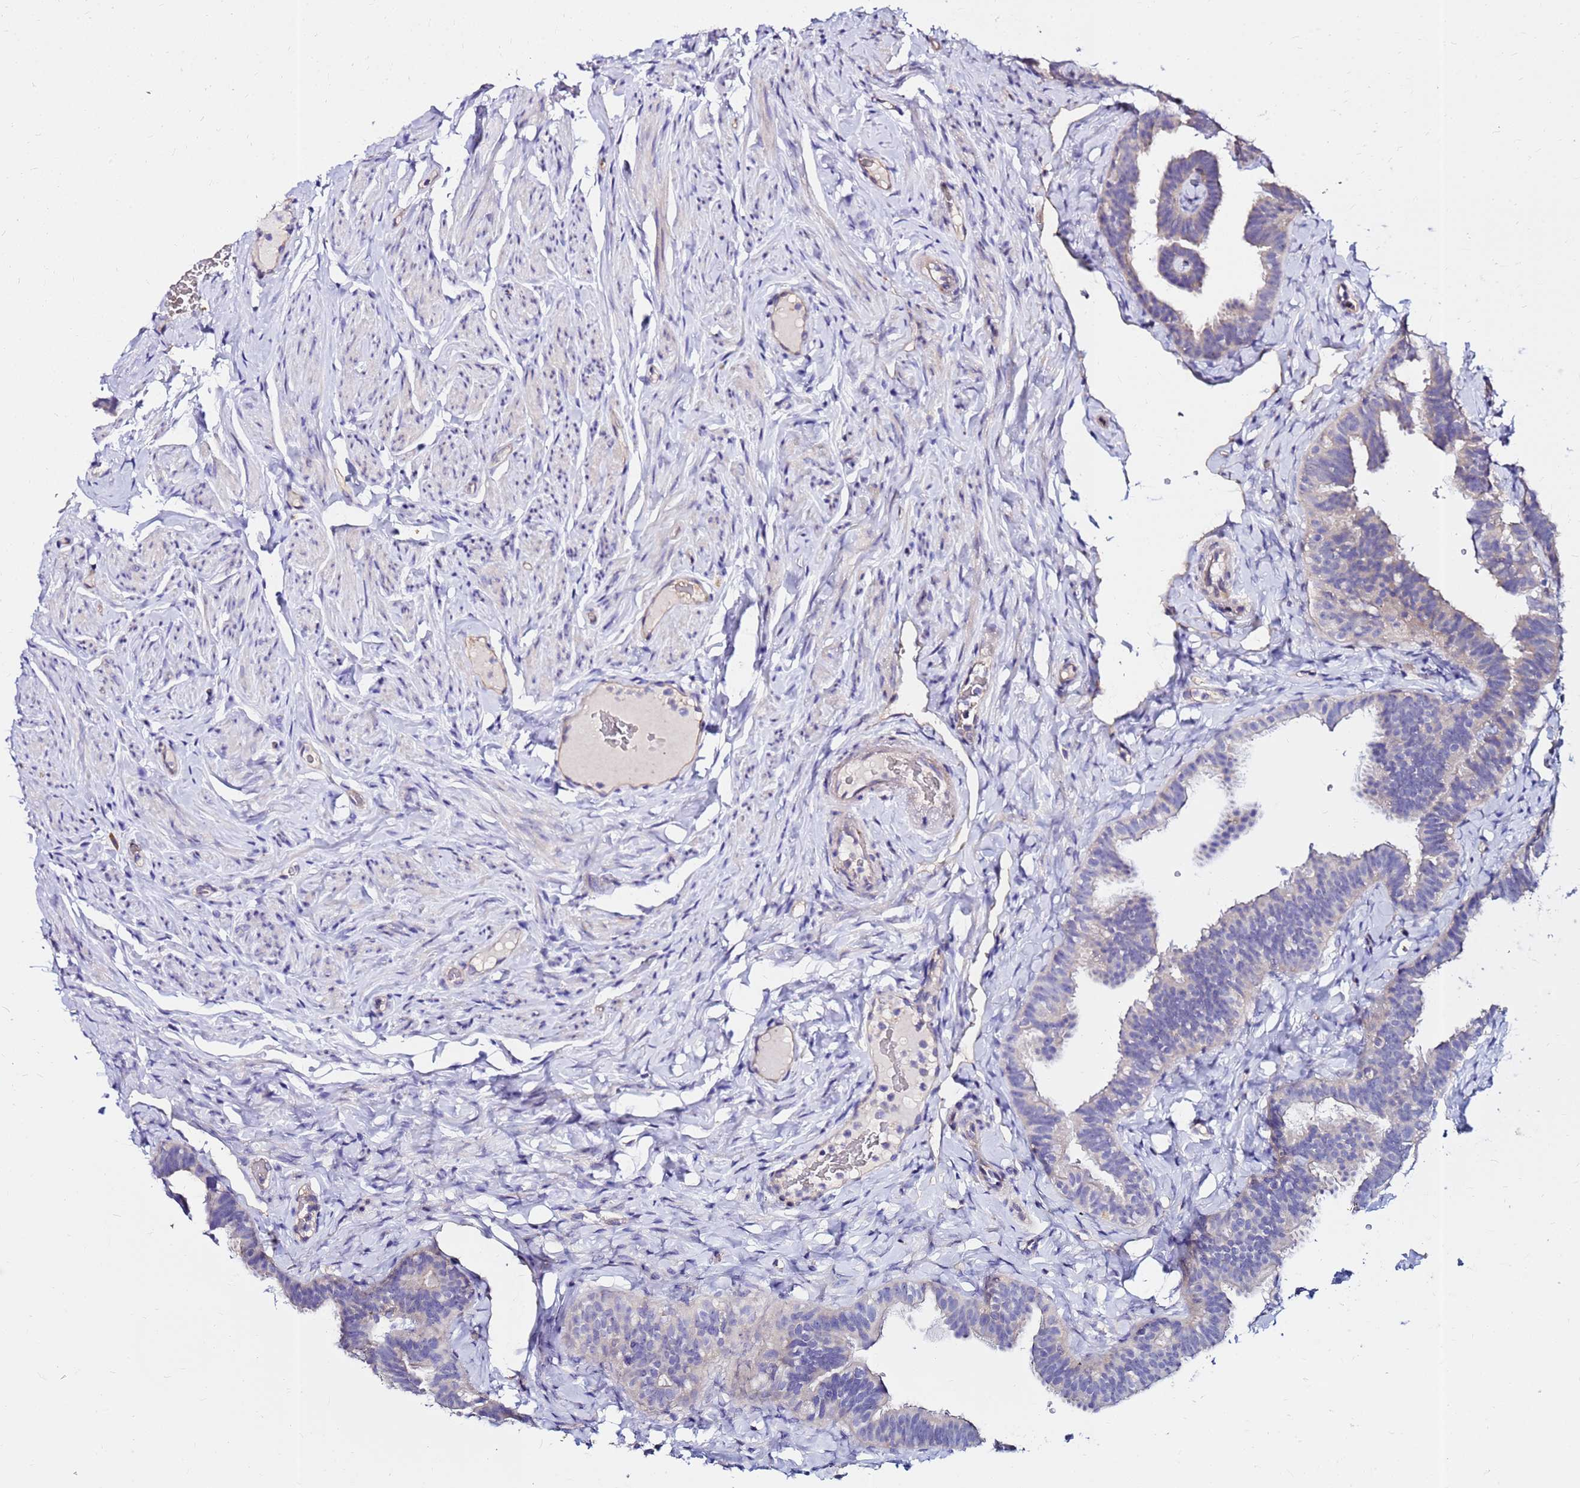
{"staining": {"intensity": "negative", "quantity": "none", "location": "none"}, "tissue": "fallopian tube", "cell_type": "Glandular cells", "image_type": "normal", "snomed": [{"axis": "morphology", "description": "Normal tissue, NOS"}, {"axis": "topography", "description": "Fallopian tube"}], "caption": "Micrograph shows no protein staining in glandular cells of normal fallopian tube. The staining is performed using DAB brown chromogen with nuclei counter-stained in using hematoxylin.", "gene": "HERC5", "patient": {"sex": "female", "age": 65}}